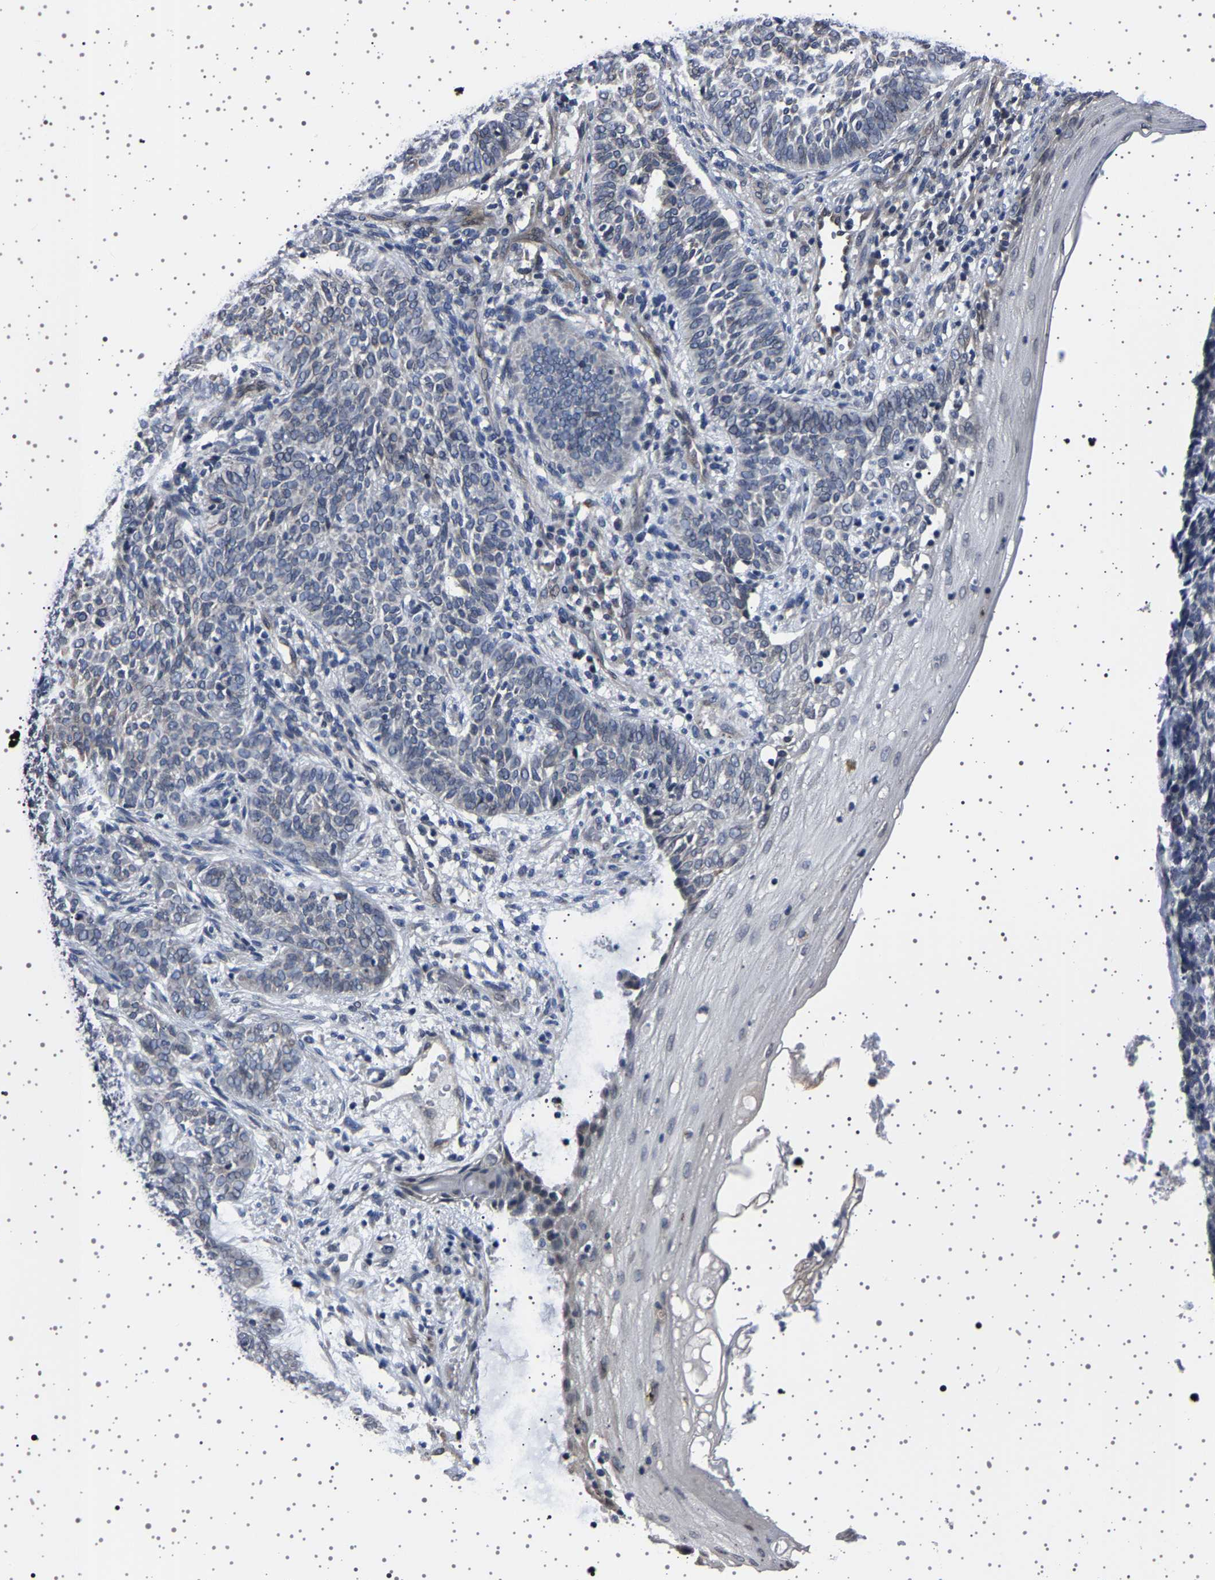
{"staining": {"intensity": "negative", "quantity": "none", "location": "none"}, "tissue": "skin cancer", "cell_type": "Tumor cells", "image_type": "cancer", "snomed": [{"axis": "morphology", "description": "Basal cell carcinoma"}, {"axis": "topography", "description": "Skin"}], "caption": "DAB immunohistochemical staining of basal cell carcinoma (skin) shows no significant expression in tumor cells.", "gene": "IL10RB", "patient": {"sex": "male", "age": 87}}